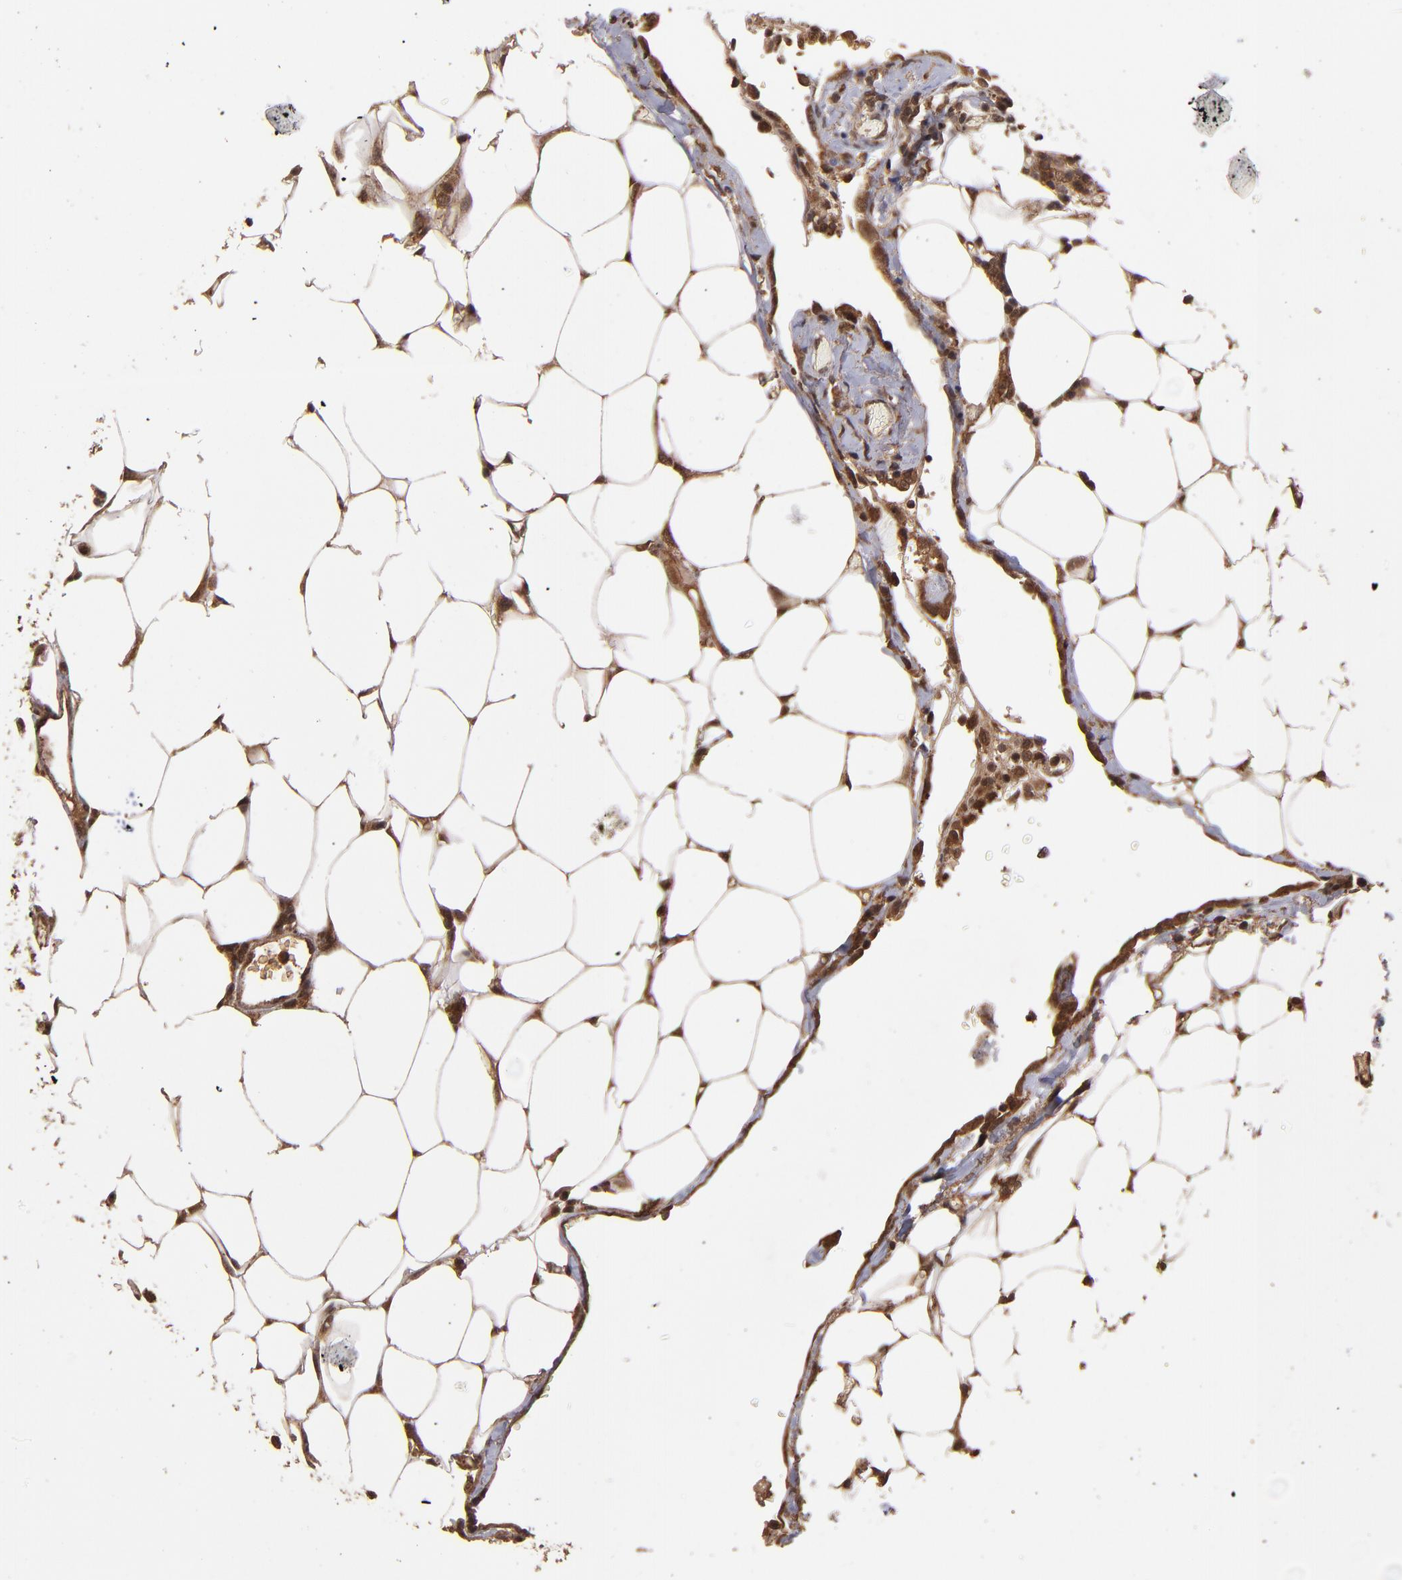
{"staining": {"intensity": "strong", "quantity": ">75%", "location": "cytoplasmic/membranous"}, "tissue": "colorectal cancer", "cell_type": "Tumor cells", "image_type": "cancer", "snomed": [{"axis": "morphology", "description": "Adenocarcinoma, NOS"}, {"axis": "topography", "description": "Colon"}], "caption": "Brown immunohistochemical staining in human adenocarcinoma (colorectal) displays strong cytoplasmic/membranous positivity in about >75% of tumor cells. (DAB (3,3'-diaminobenzidine) IHC with brightfield microscopy, high magnification).", "gene": "NFE2L2", "patient": {"sex": "female", "age": 86}}